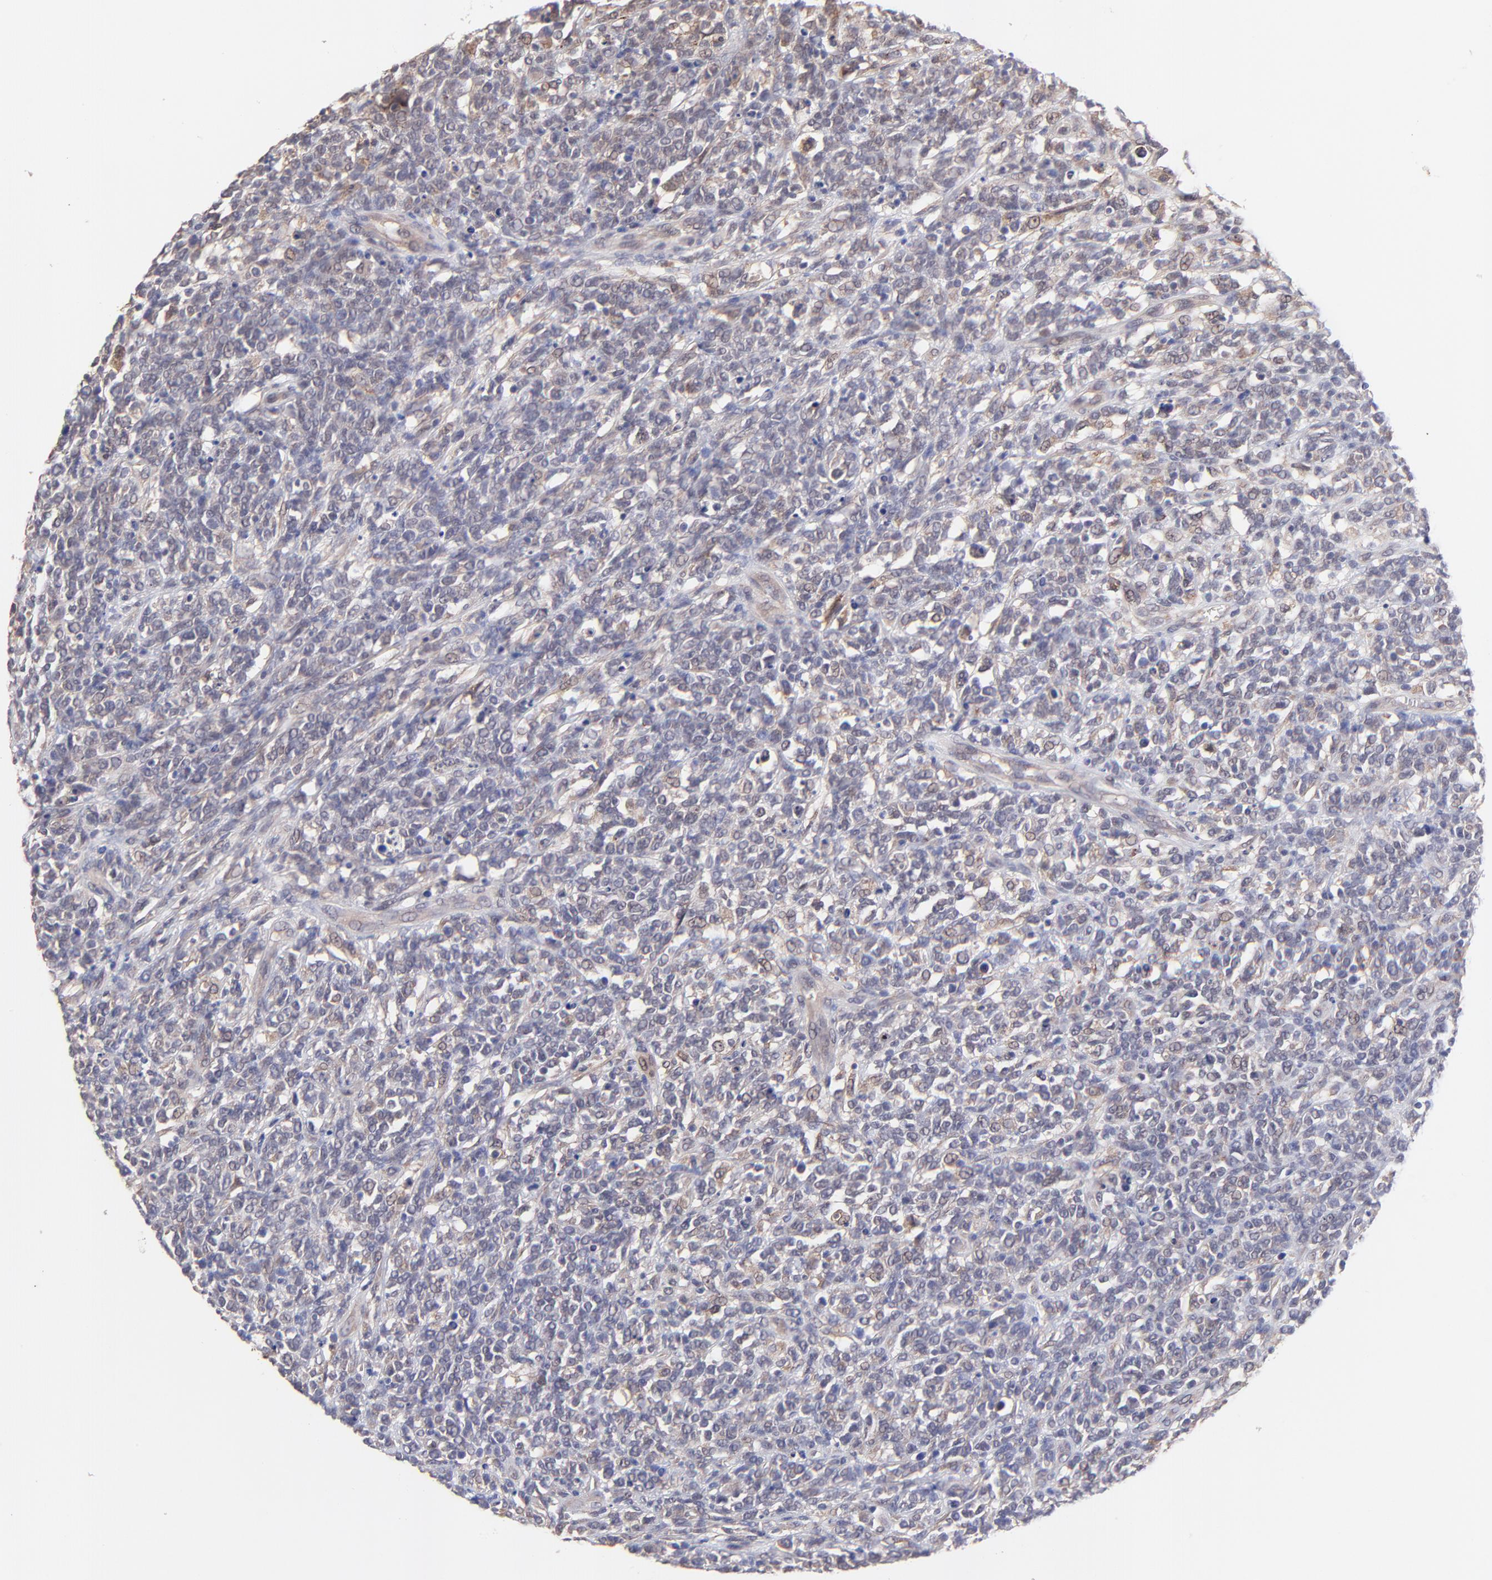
{"staining": {"intensity": "negative", "quantity": "none", "location": "none"}, "tissue": "lymphoma", "cell_type": "Tumor cells", "image_type": "cancer", "snomed": [{"axis": "morphology", "description": "Malignant lymphoma, non-Hodgkin's type, High grade"}, {"axis": "topography", "description": "Lymph node"}], "caption": "Immunohistochemistry (IHC) micrograph of human lymphoma stained for a protein (brown), which exhibits no expression in tumor cells.", "gene": "ZNF747", "patient": {"sex": "female", "age": 73}}